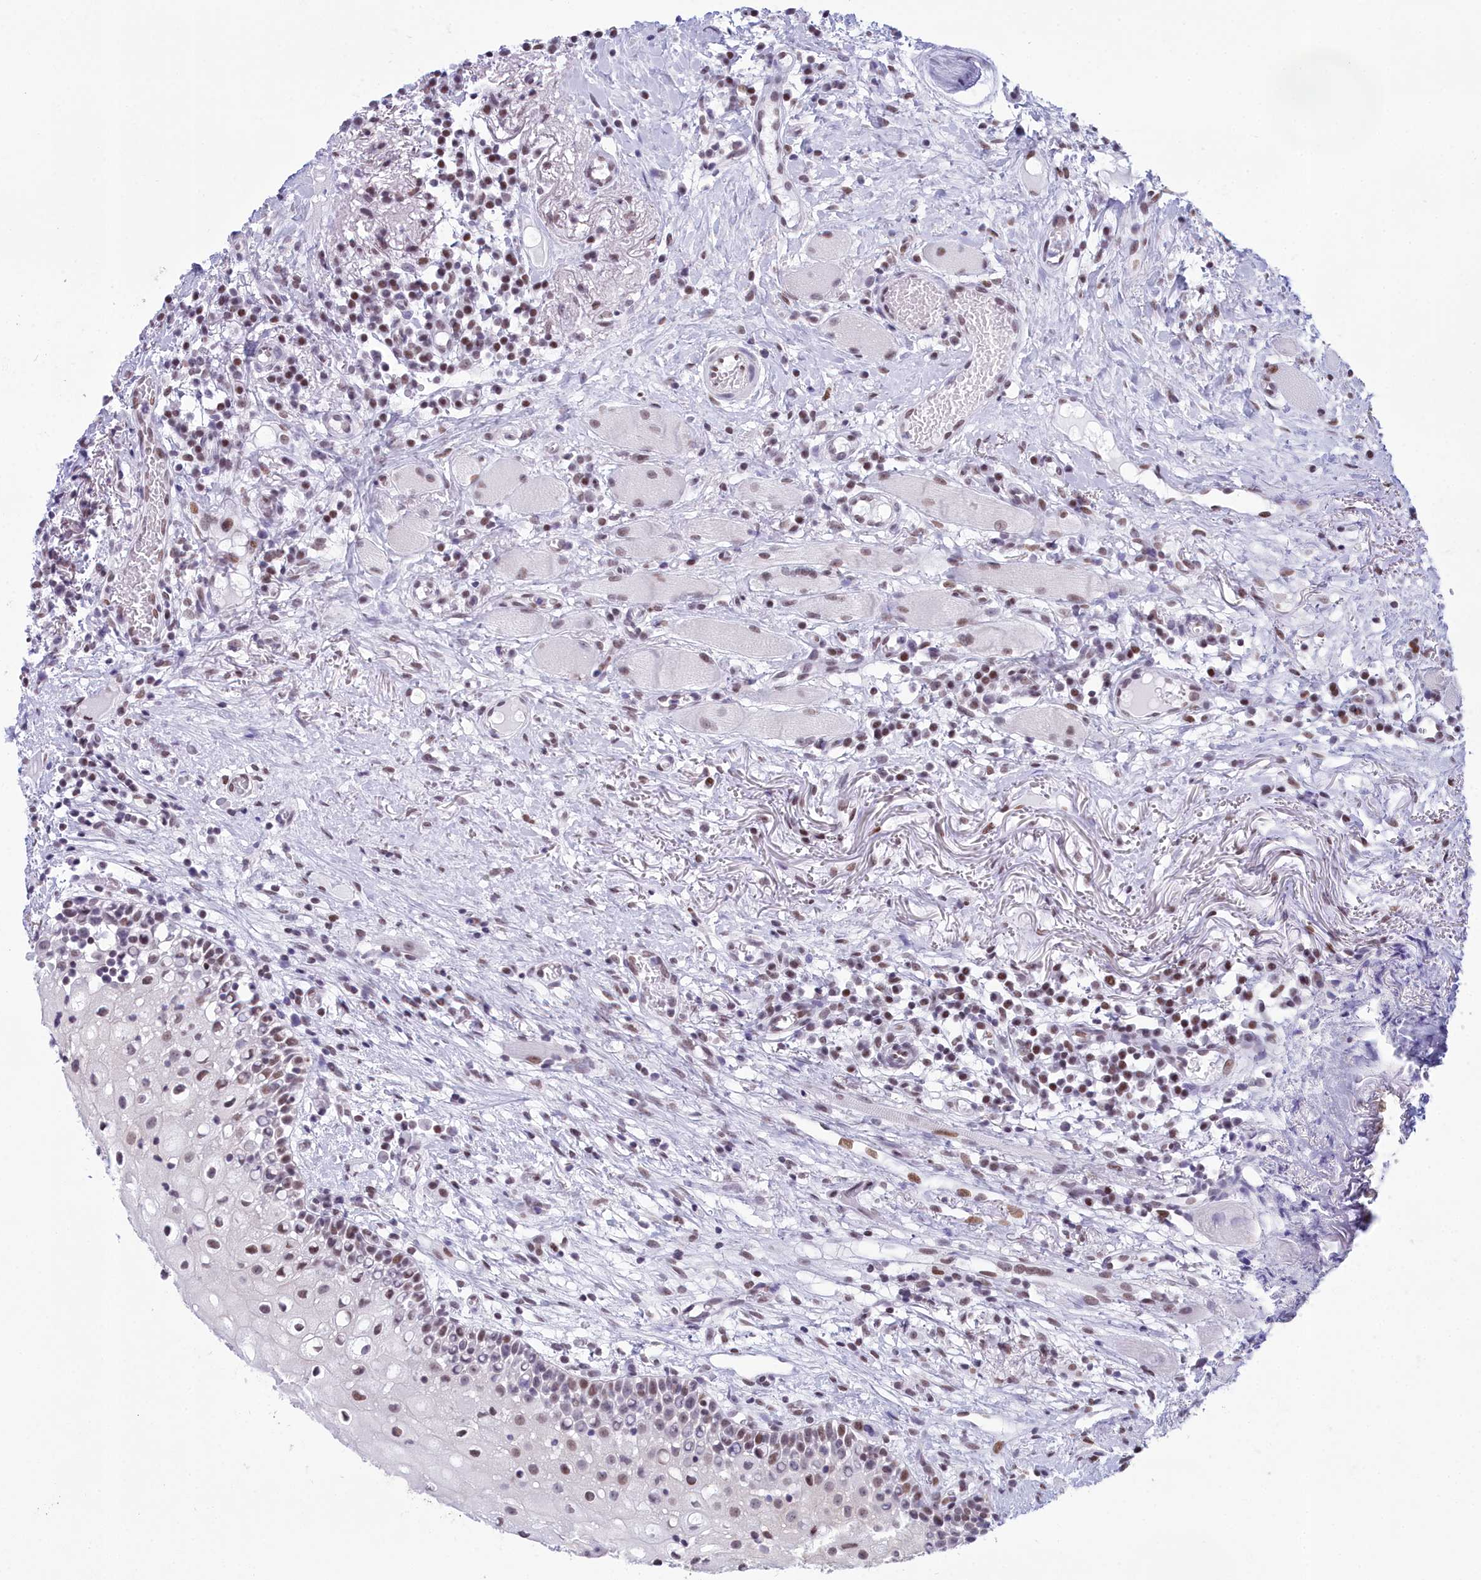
{"staining": {"intensity": "moderate", "quantity": "<25%", "location": "nuclear"}, "tissue": "oral mucosa", "cell_type": "Squamous epithelial cells", "image_type": "normal", "snomed": [{"axis": "morphology", "description": "Normal tissue, NOS"}, {"axis": "topography", "description": "Oral tissue"}], "caption": "Immunohistochemical staining of unremarkable oral mucosa exhibits low levels of moderate nuclear staining in approximately <25% of squamous epithelial cells. The protein is shown in brown color, while the nuclei are stained blue.", "gene": "CDC26", "patient": {"sex": "female", "age": 69}}